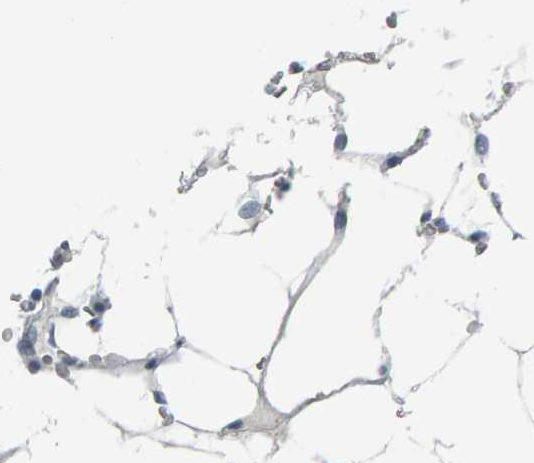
{"staining": {"intensity": "negative", "quantity": "none", "location": "none"}, "tissue": "bone marrow", "cell_type": "Hematopoietic cells", "image_type": "normal", "snomed": [{"axis": "morphology", "description": "Normal tissue, NOS"}, {"axis": "topography", "description": "Bone marrow"}], "caption": "Histopathology image shows no significant protein expression in hematopoietic cells of benign bone marrow. (DAB IHC, high magnification).", "gene": "PYY", "patient": {"sex": "male", "age": 70}}